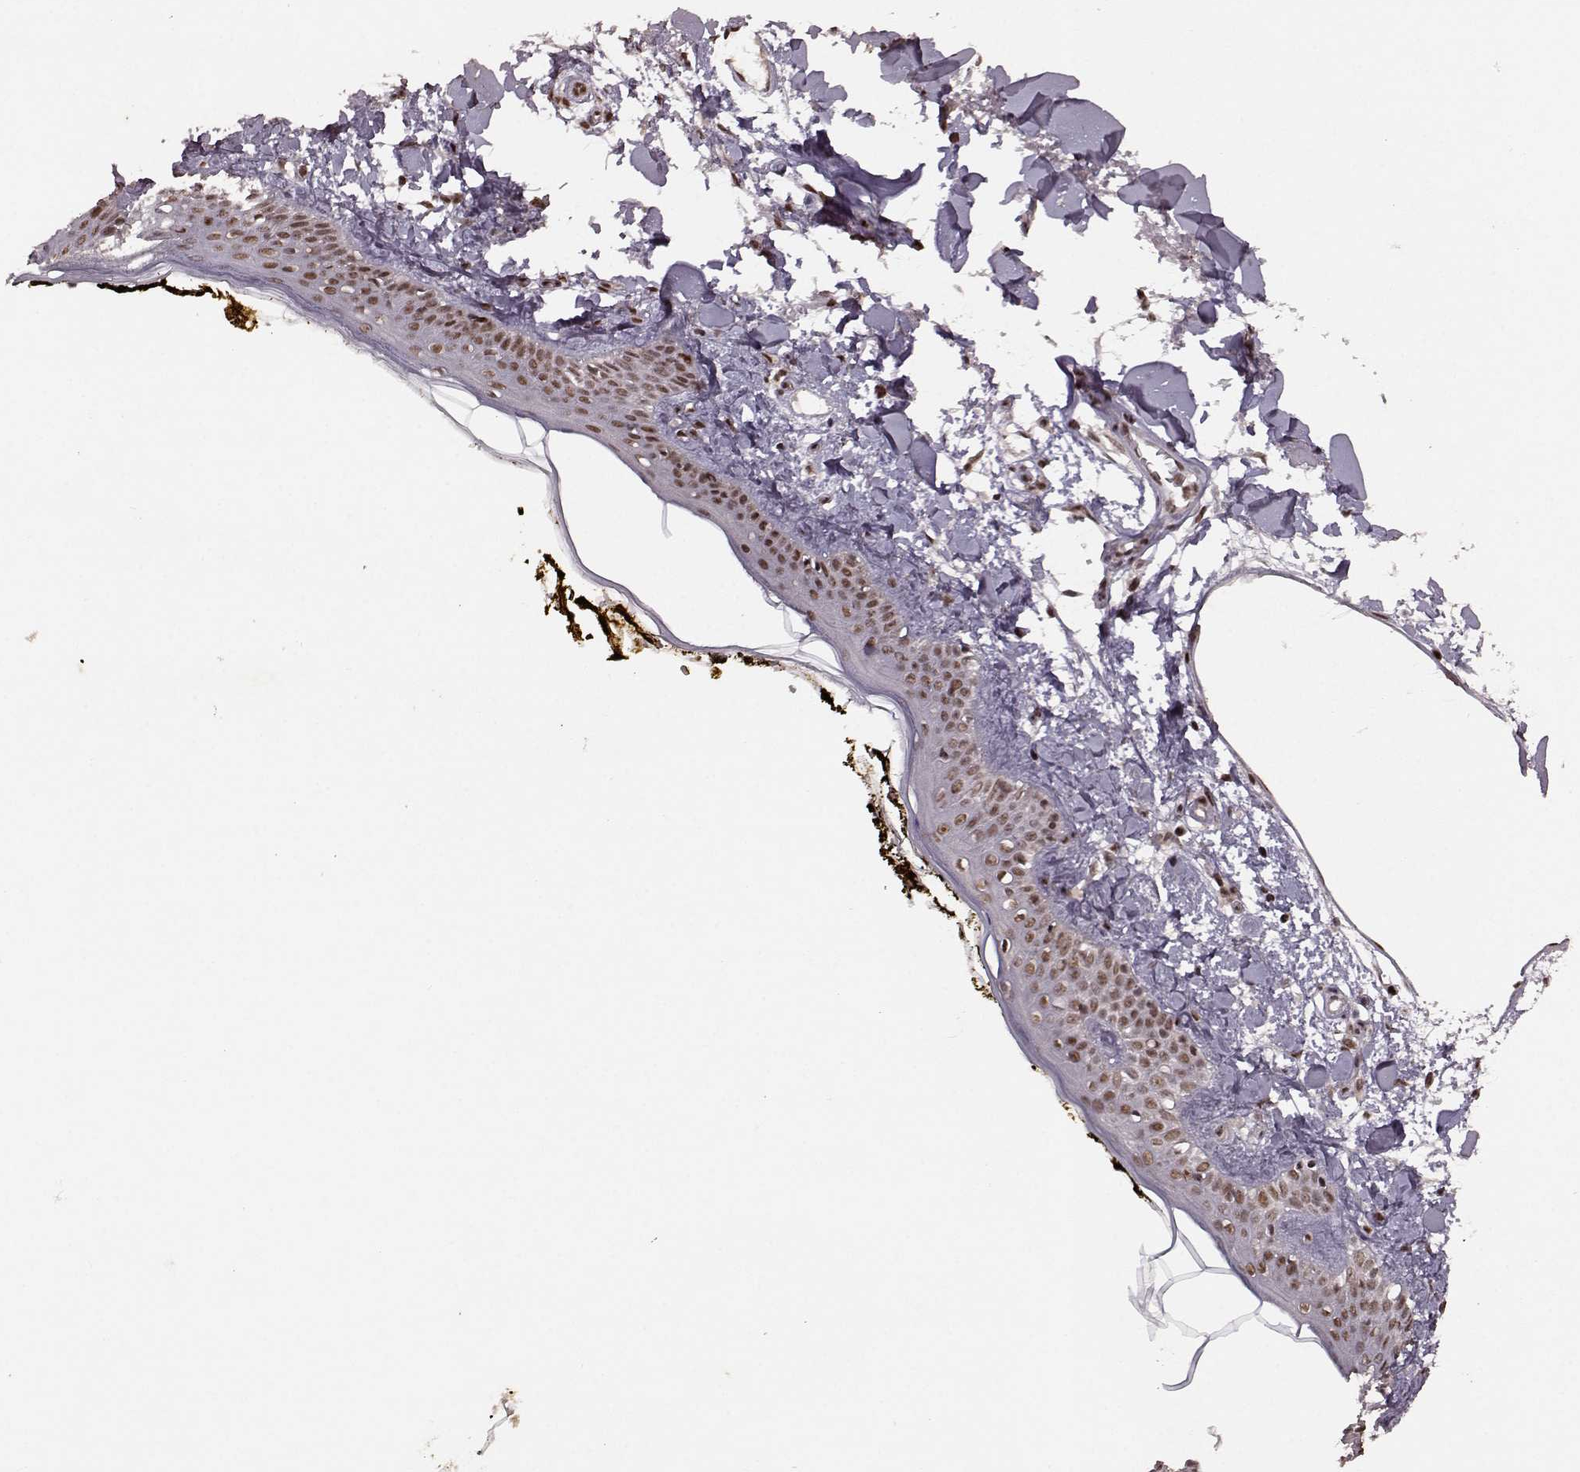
{"staining": {"intensity": "moderate", "quantity": ">75%", "location": "nuclear"}, "tissue": "skin", "cell_type": "Fibroblasts", "image_type": "normal", "snomed": [{"axis": "morphology", "description": "Normal tissue, NOS"}, {"axis": "topography", "description": "Skin"}], "caption": "Immunohistochemical staining of benign human skin demonstrates medium levels of moderate nuclear expression in about >75% of fibroblasts.", "gene": "RRAGD", "patient": {"sex": "male", "age": 76}}